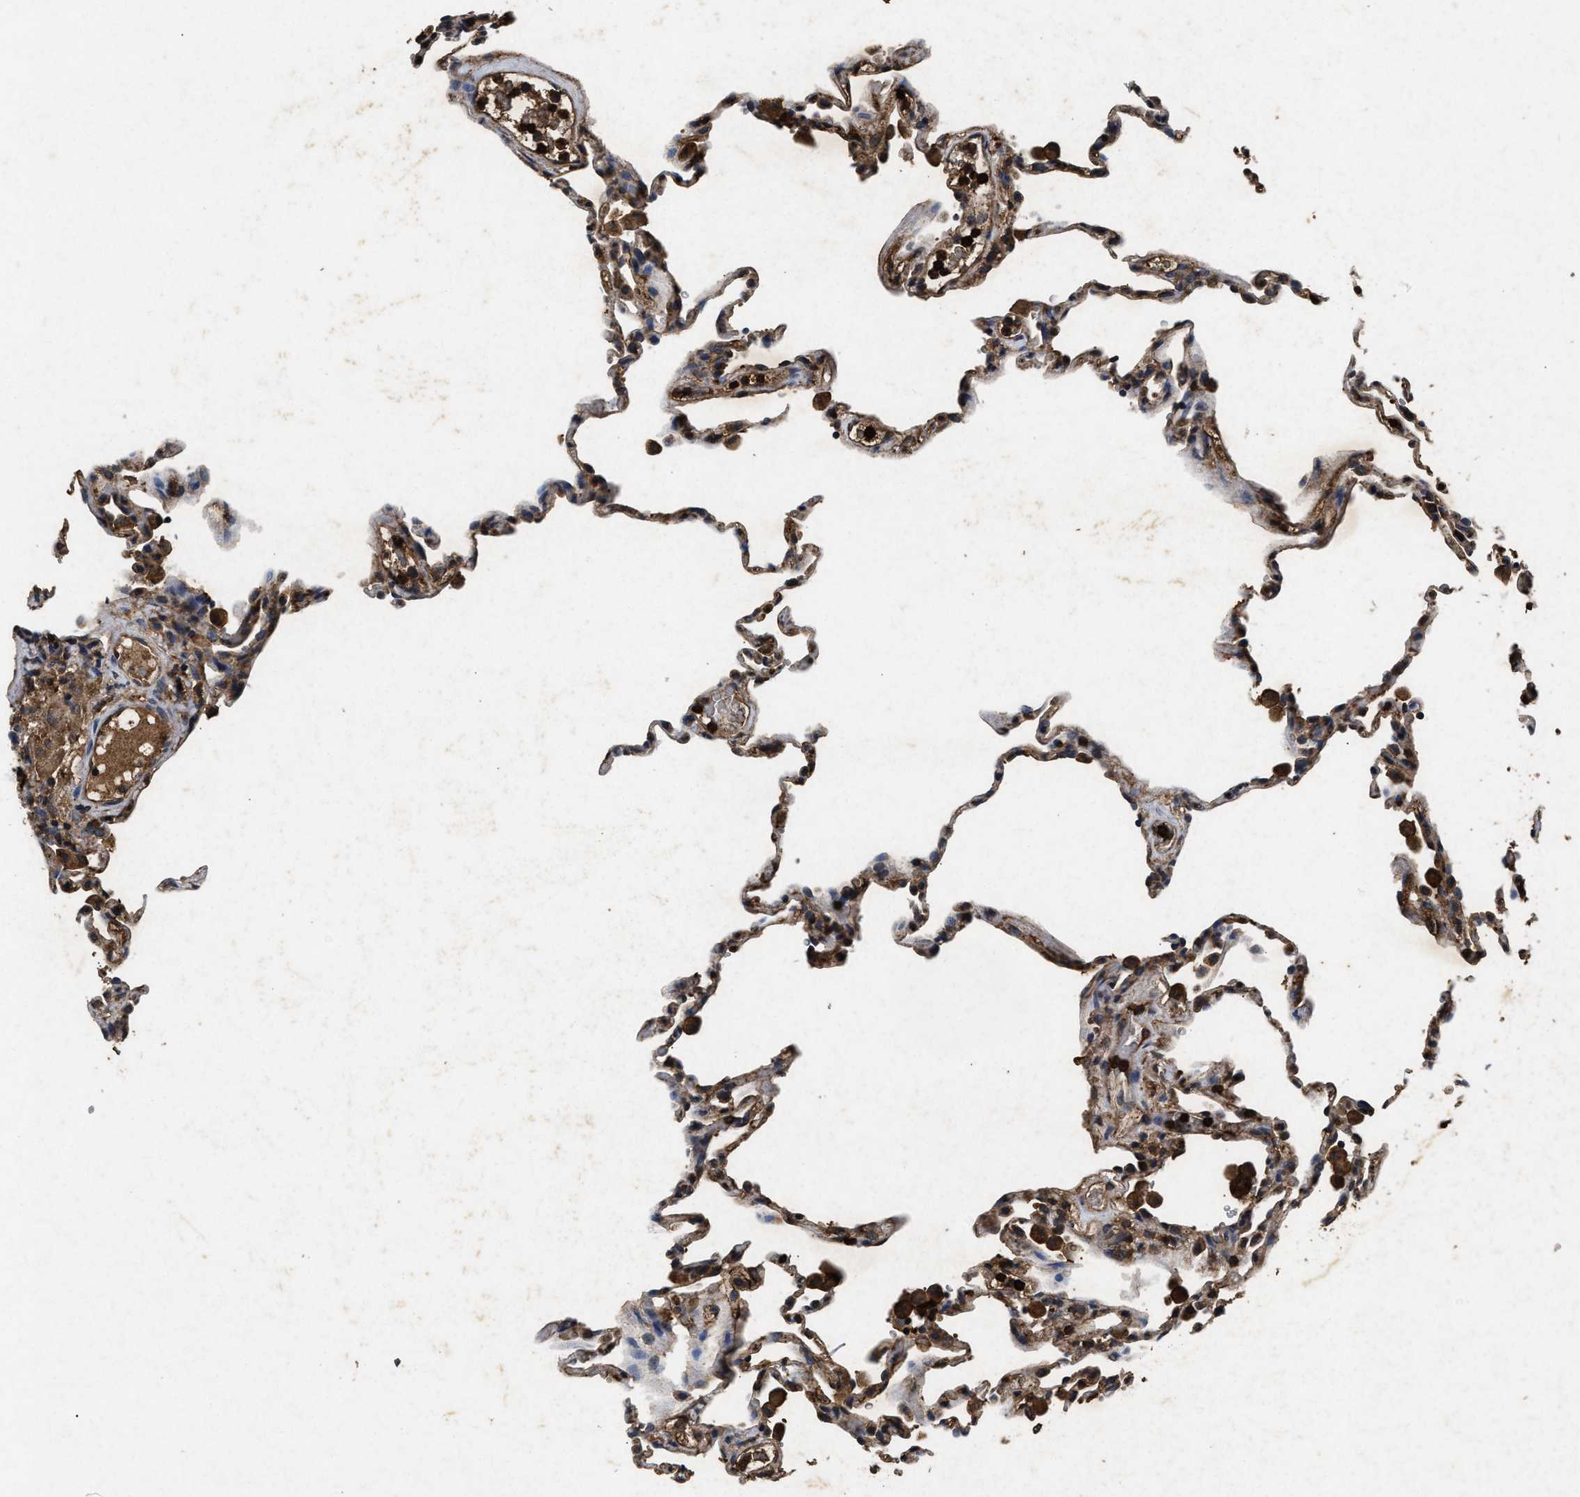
{"staining": {"intensity": "strong", "quantity": "25%-75%", "location": "cytoplasmic/membranous,nuclear"}, "tissue": "lung", "cell_type": "Alveolar cells", "image_type": "normal", "snomed": [{"axis": "morphology", "description": "Normal tissue, NOS"}, {"axis": "topography", "description": "Lung"}], "caption": "IHC of benign lung exhibits high levels of strong cytoplasmic/membranous,nuclear staining in about 25%-75% of alveolar cells.", "gene": "PDAP1", "patient": {"sex": "male", "age": 59}}